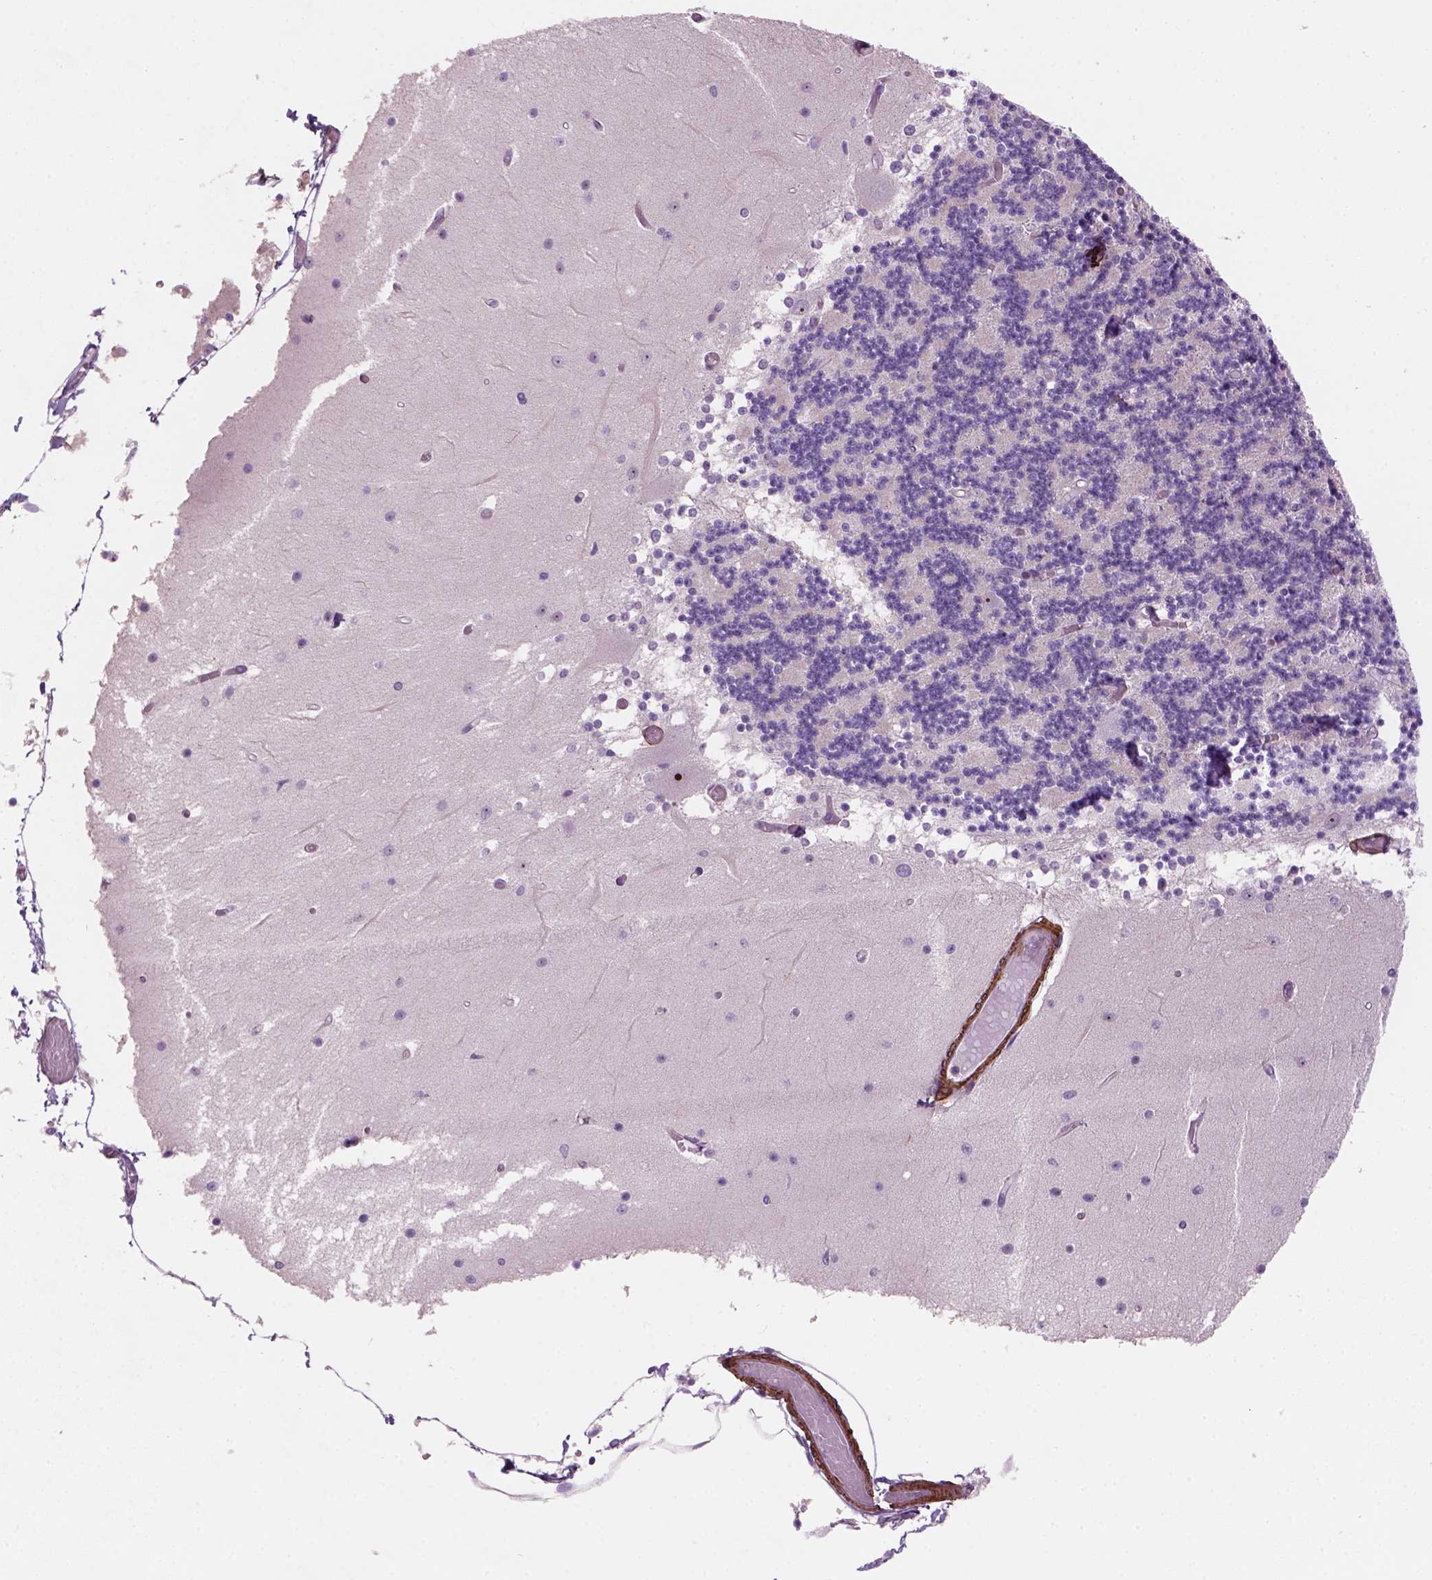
{"staining": {"intensity": "negative", "quantity": "none", "location": "none"}, "tissue": "cerebellum", "cell_type": "Cells in granular layer", "image_type": "normal", "snomed": [{"axis": "morphology", "description": "Normal tissue, NOS"}, {"axis": "topography", "description": "Cerebellum"}], "caption": "IHC photomicrograph of unremarkable cerebellum: human cerebellum stained with DAB (3,3'-diaminobenzidine) exhibits no significant protein staining in cells in granular layer. Brightfield microscopy of immunohistochemistry (IHC) stained with DAB (3,3'-diaminobenzidine) (brown) and hematoxylin (blue), captured at high magnification.", "gene": "RRS1", "patient": {"sex": "female", "age": 28}}